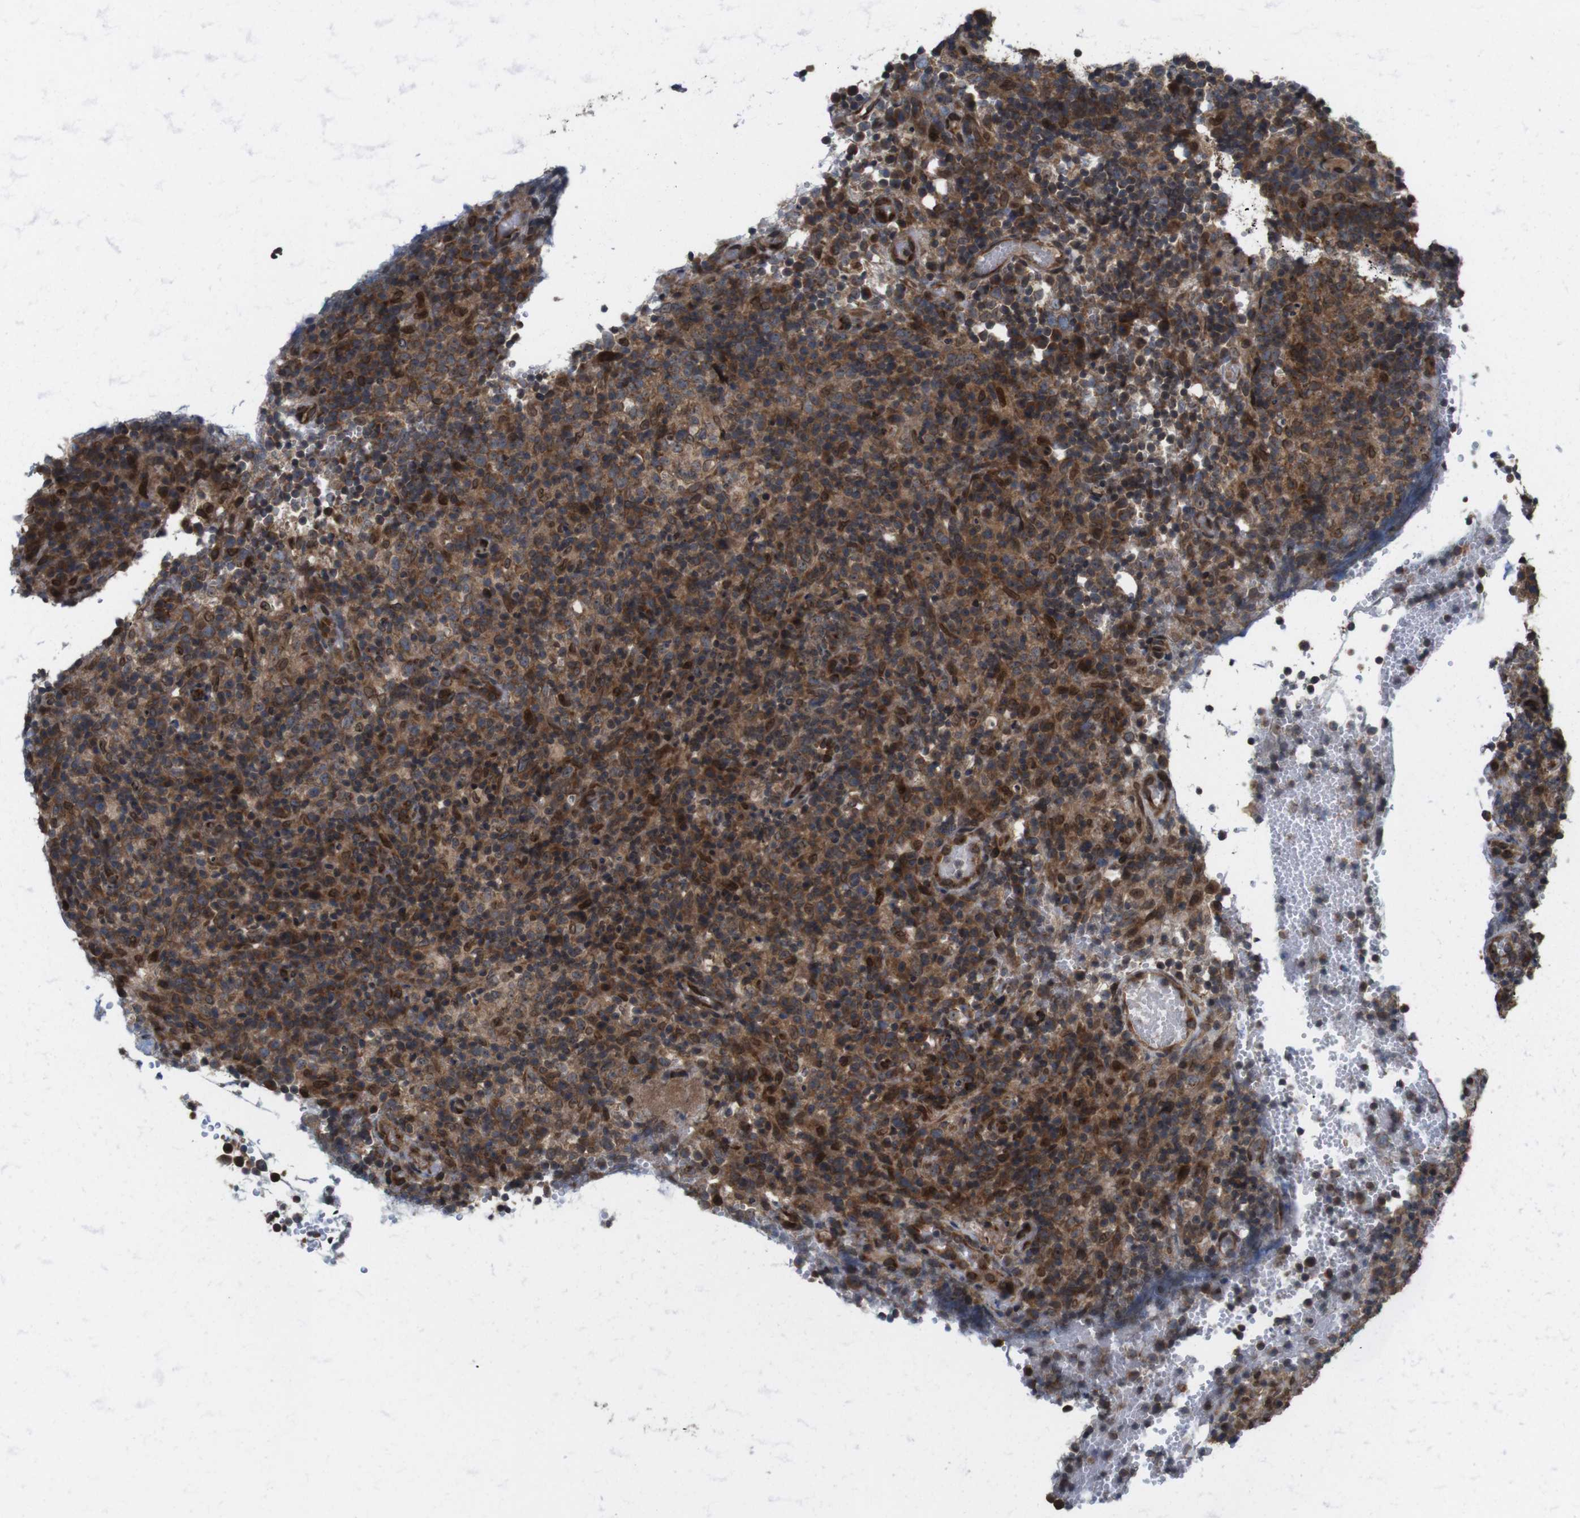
{"staining": {"intensity": "moderate", "quantity": ">75%", "location": "cytoplasmic/membranous"}, "tissue": "lymphoma", "cell_type": "Tumor cells", "image_type": "cancer", "snomed": [{"axis": "morphology", "description": "Malignant lymphoma, non-Hodgkin's type, High grade"}, {"axis": "topography", "description": "Lymph node"}], "caption": "Brown immunohistochemical staining in human malignant lymphoma, non-Hodgkin's type (high-grade) displays moderate cytoplasmic/membranous positivity in approximately >75% of tumor cells. (DAB (3,3'-diaminobenzidine) IHC with brightfield microscopy, high magnification).", "gene": "EFCAB14", "patient": {"sex": "female", "age": 76}}